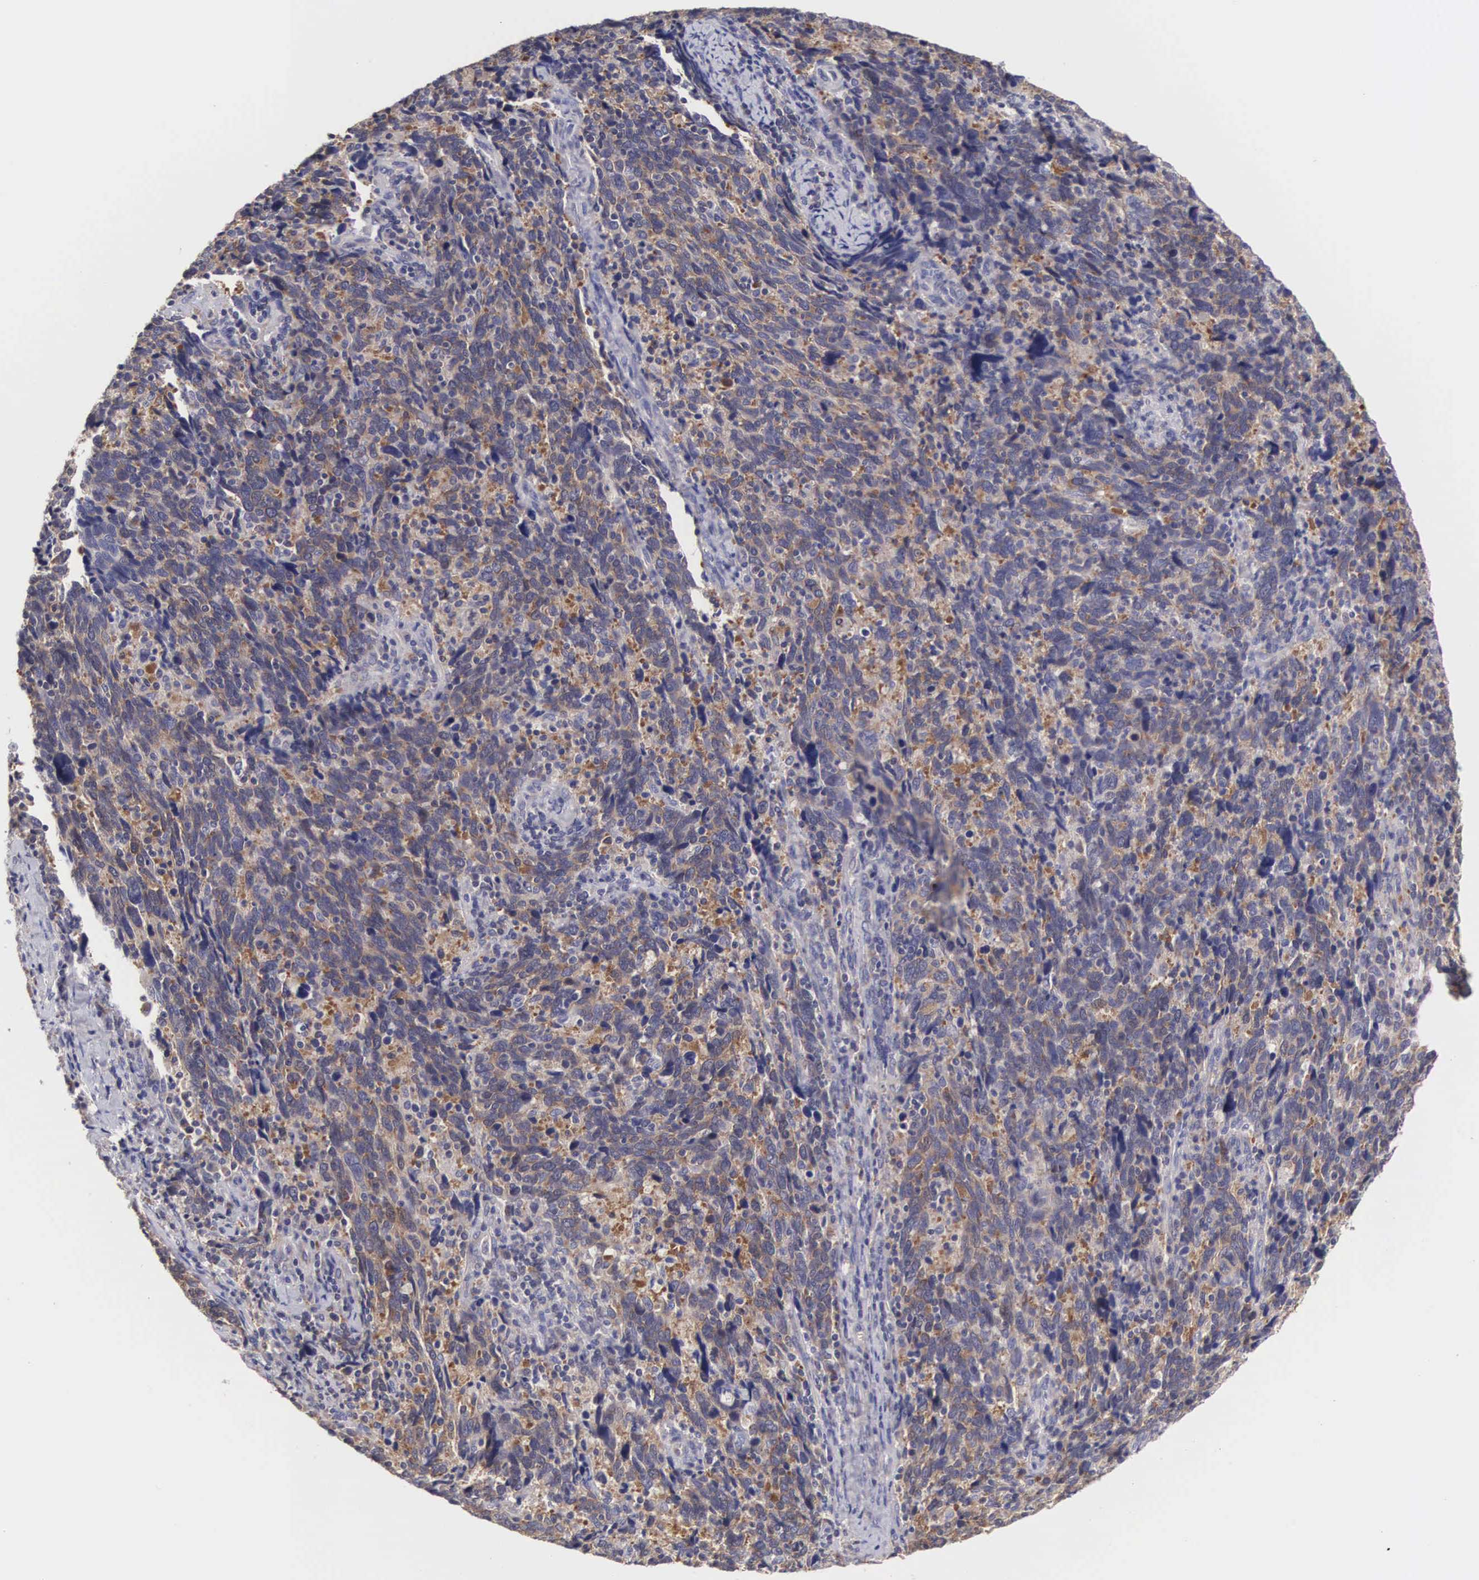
{"staining": {"intensity": "moderate", "quantity": ">75%", "location": "cytoplasmic/membranous"}, "tissue": "cervical cancer", "cell_type": "Tumor cells", "image_type": "cancer", "snomed": [{"axis": "morphology", "description": "Squamous cell carcinoma, NOS"}, {"axis": "topography", "description": "Cervix"}], "caption": "Moderate cytoplasmic/membranous positivity for a protein is present in about >75% of tumor cells of cervical cancer (squamous cell carcinoma) using immunohistochemistry.", "gene": "TXLNG", "patient": {"sex": "female", "age": 54}}